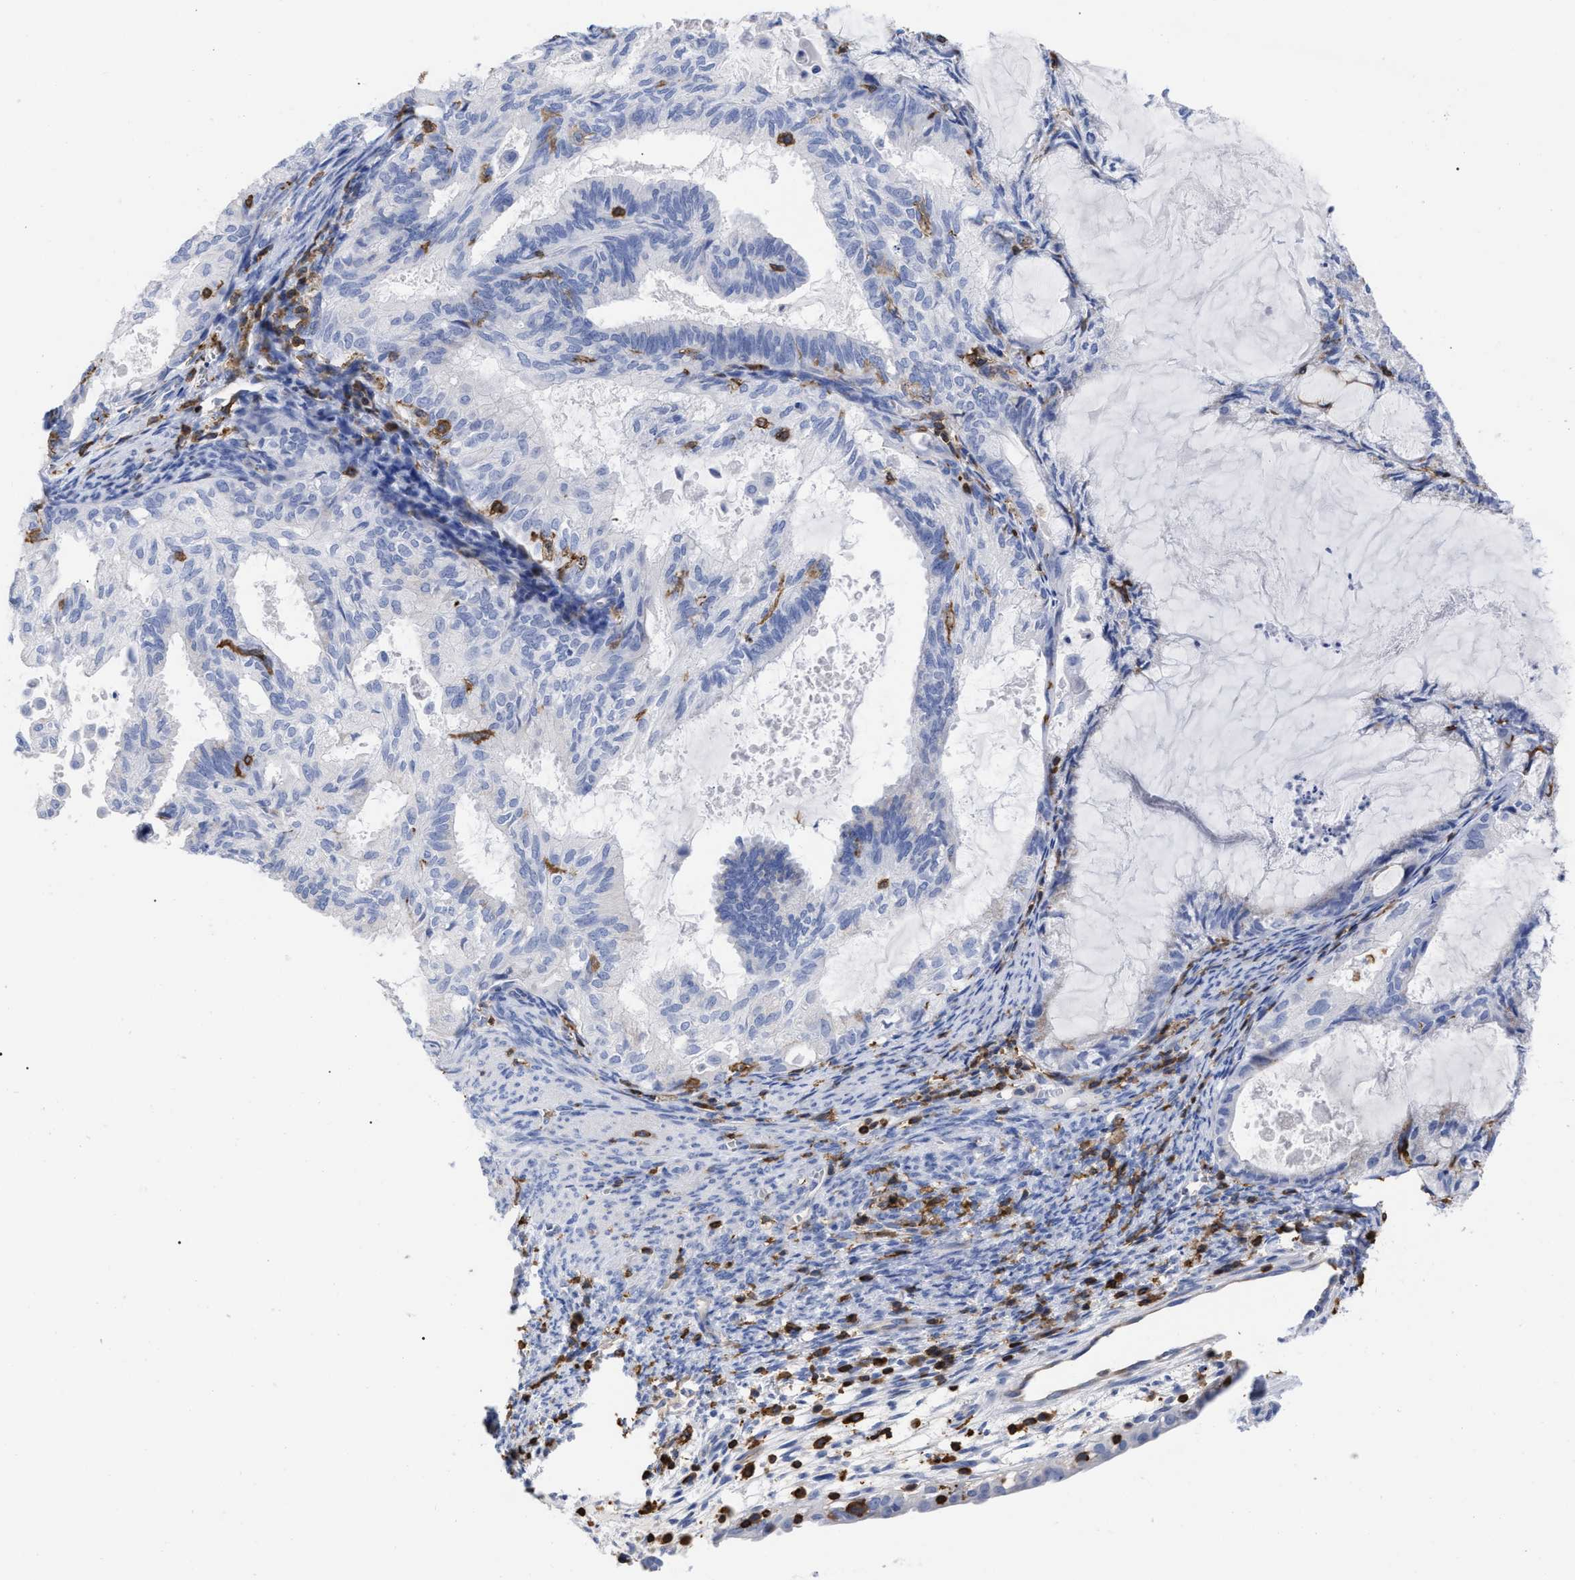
{"staining": {"intensity": "negative", "quantity": "none", "location": "none"}, "tissue": "cervical cancer", "cell_type": "Tumor cells", "image_type": "cancer", "snomed": [{"axis": "morphology", "description": "Normal tissue, NOS"}, {"axis": "morphology", "description": "Adenocarcinoma, NOS"}, {"axis": "topography", "description": "Cervix"}, {"axis": "topography", "description": "Endometrium"}], "caption": "Tumor cells show no significant staining in cervical cancer.", "gene": "HCLS1", "patient": {"sex": "female", "age": 86}}